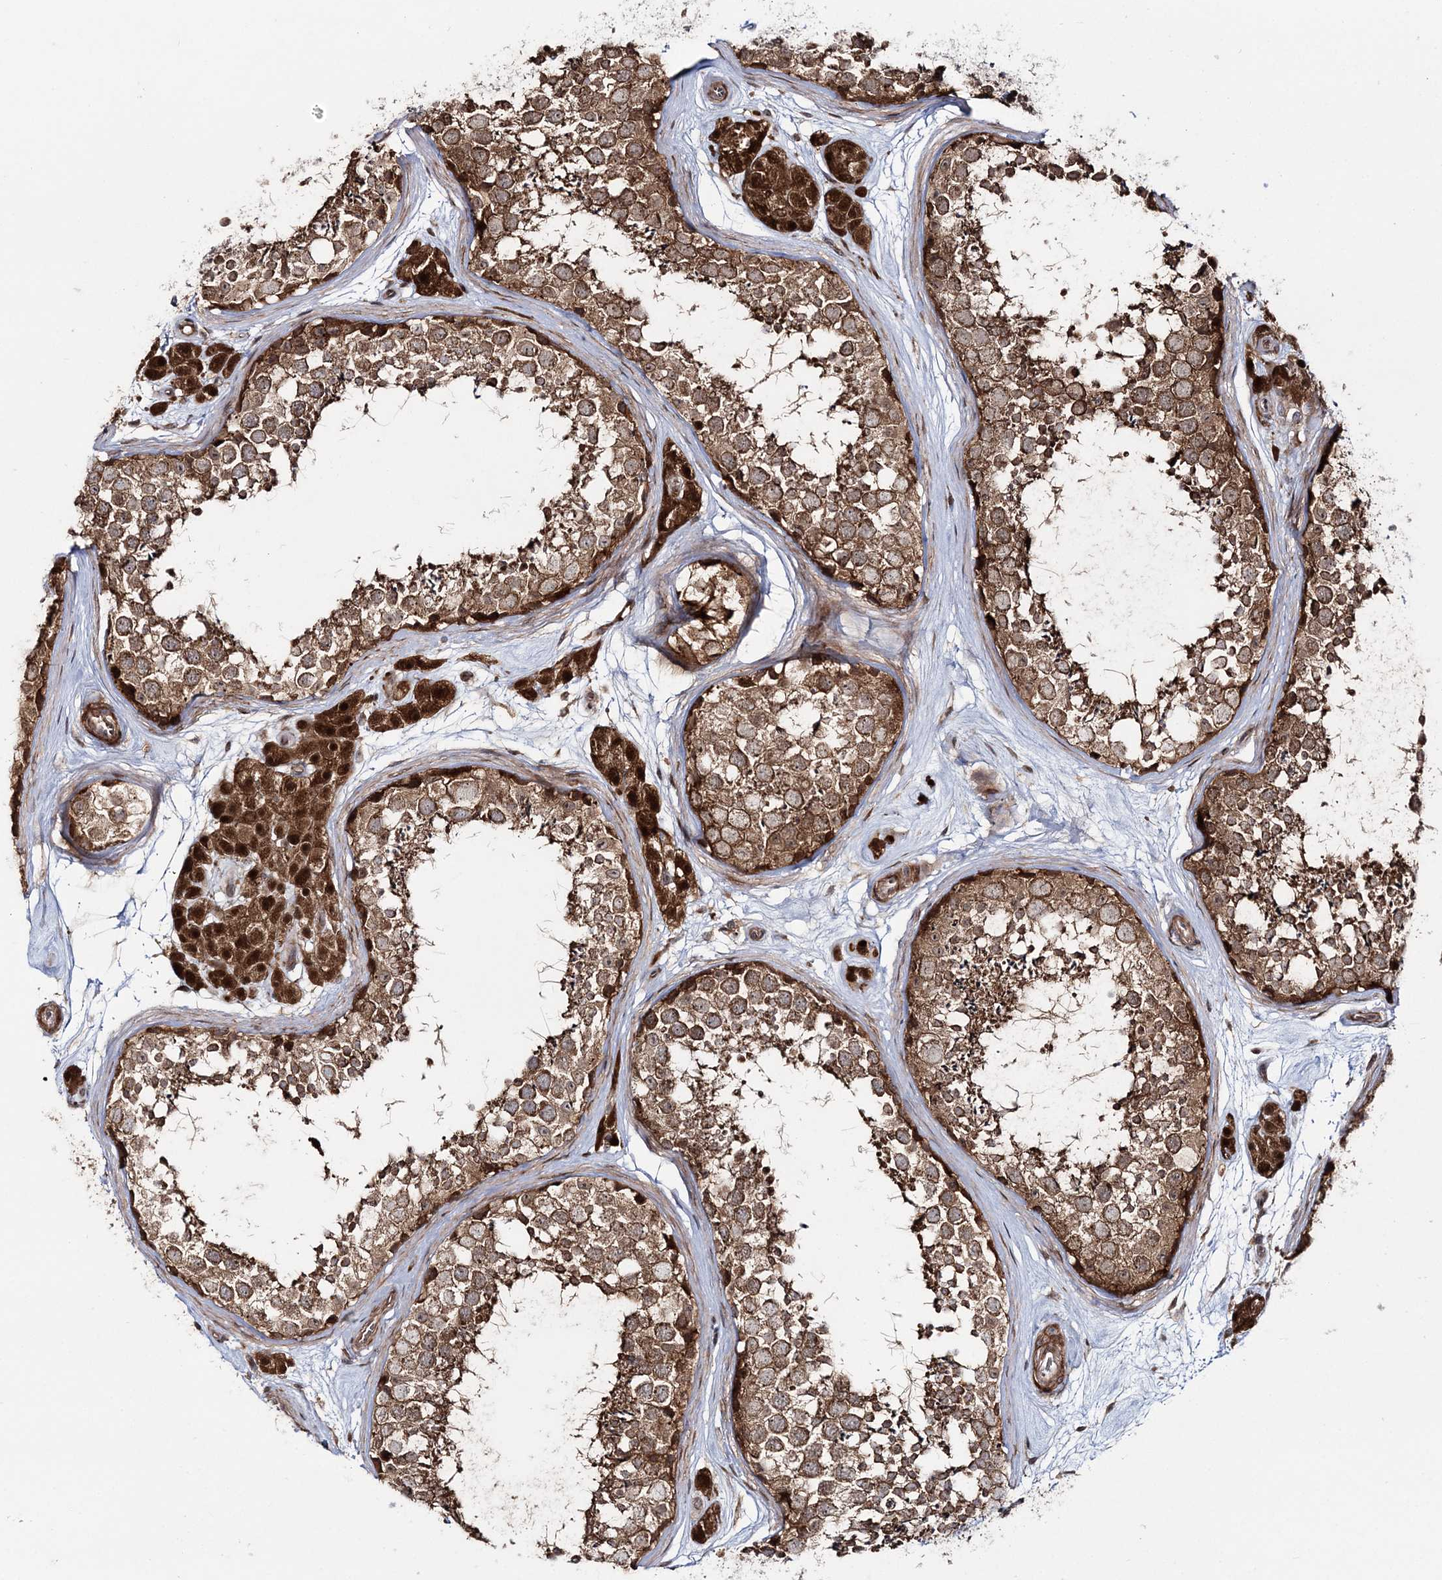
{"staining": {"intensity": "moderate", "quantity": ">75%", "location": "cytoplasmic/membranous"}, "tissue": "testis", "cell_type": "Cells in seminiferous ducts", "image_type": "normal", "snomed": [{"axis": "morphology", "description": "Normal tissue, NOS"}, {"axis": "topography", "description": "Testis"}], "caption": "Cells in seminiferous ducts reveal medium levels of moderate cytoplasmic/membranous positivity in approximately >75% of cells in normal human testis.", "gene": "MOCS2", "patient": {"sex": "male", "age": 56}}